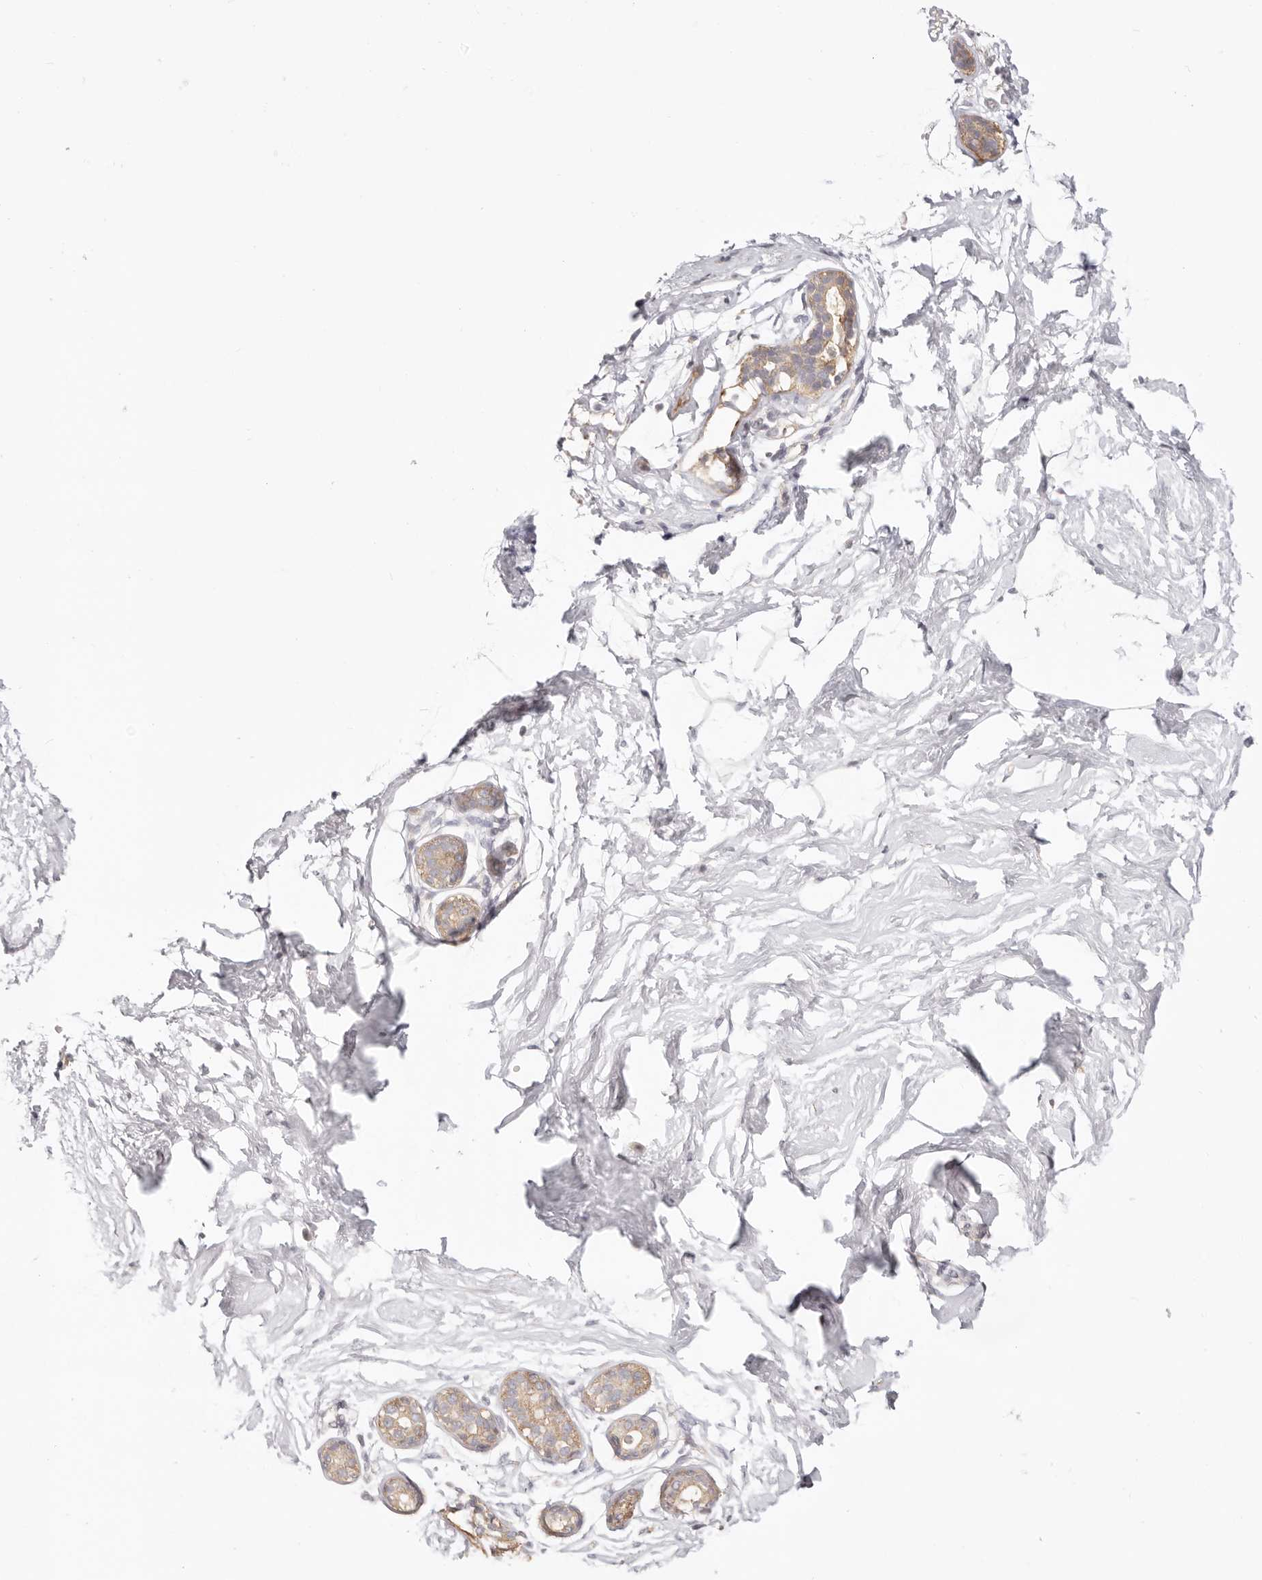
{"staining": {"intensity": "negative", "quantity": "none", "location": "none"}, "tissue": "breast", "cell_type": "Adipocytes", "image_type": "normal", "snomed": [{"axis": "morphology", "description": "Normal tissue, NOS"}, {"axis": "morphology", "description": "Adenoma, NOS"}, {"axis": "topography", "description": "Breast"}], "caption": "IHC image of unremarkable breast: breast stained with DAB (3,3'-diaminobenzidine) exhibits no significant protein positivity in adipocytes. (DAB IHC with hematoxylin counter stain).", "gene": "KCMF1", "patient": {"sex": "female", "age": 23}}